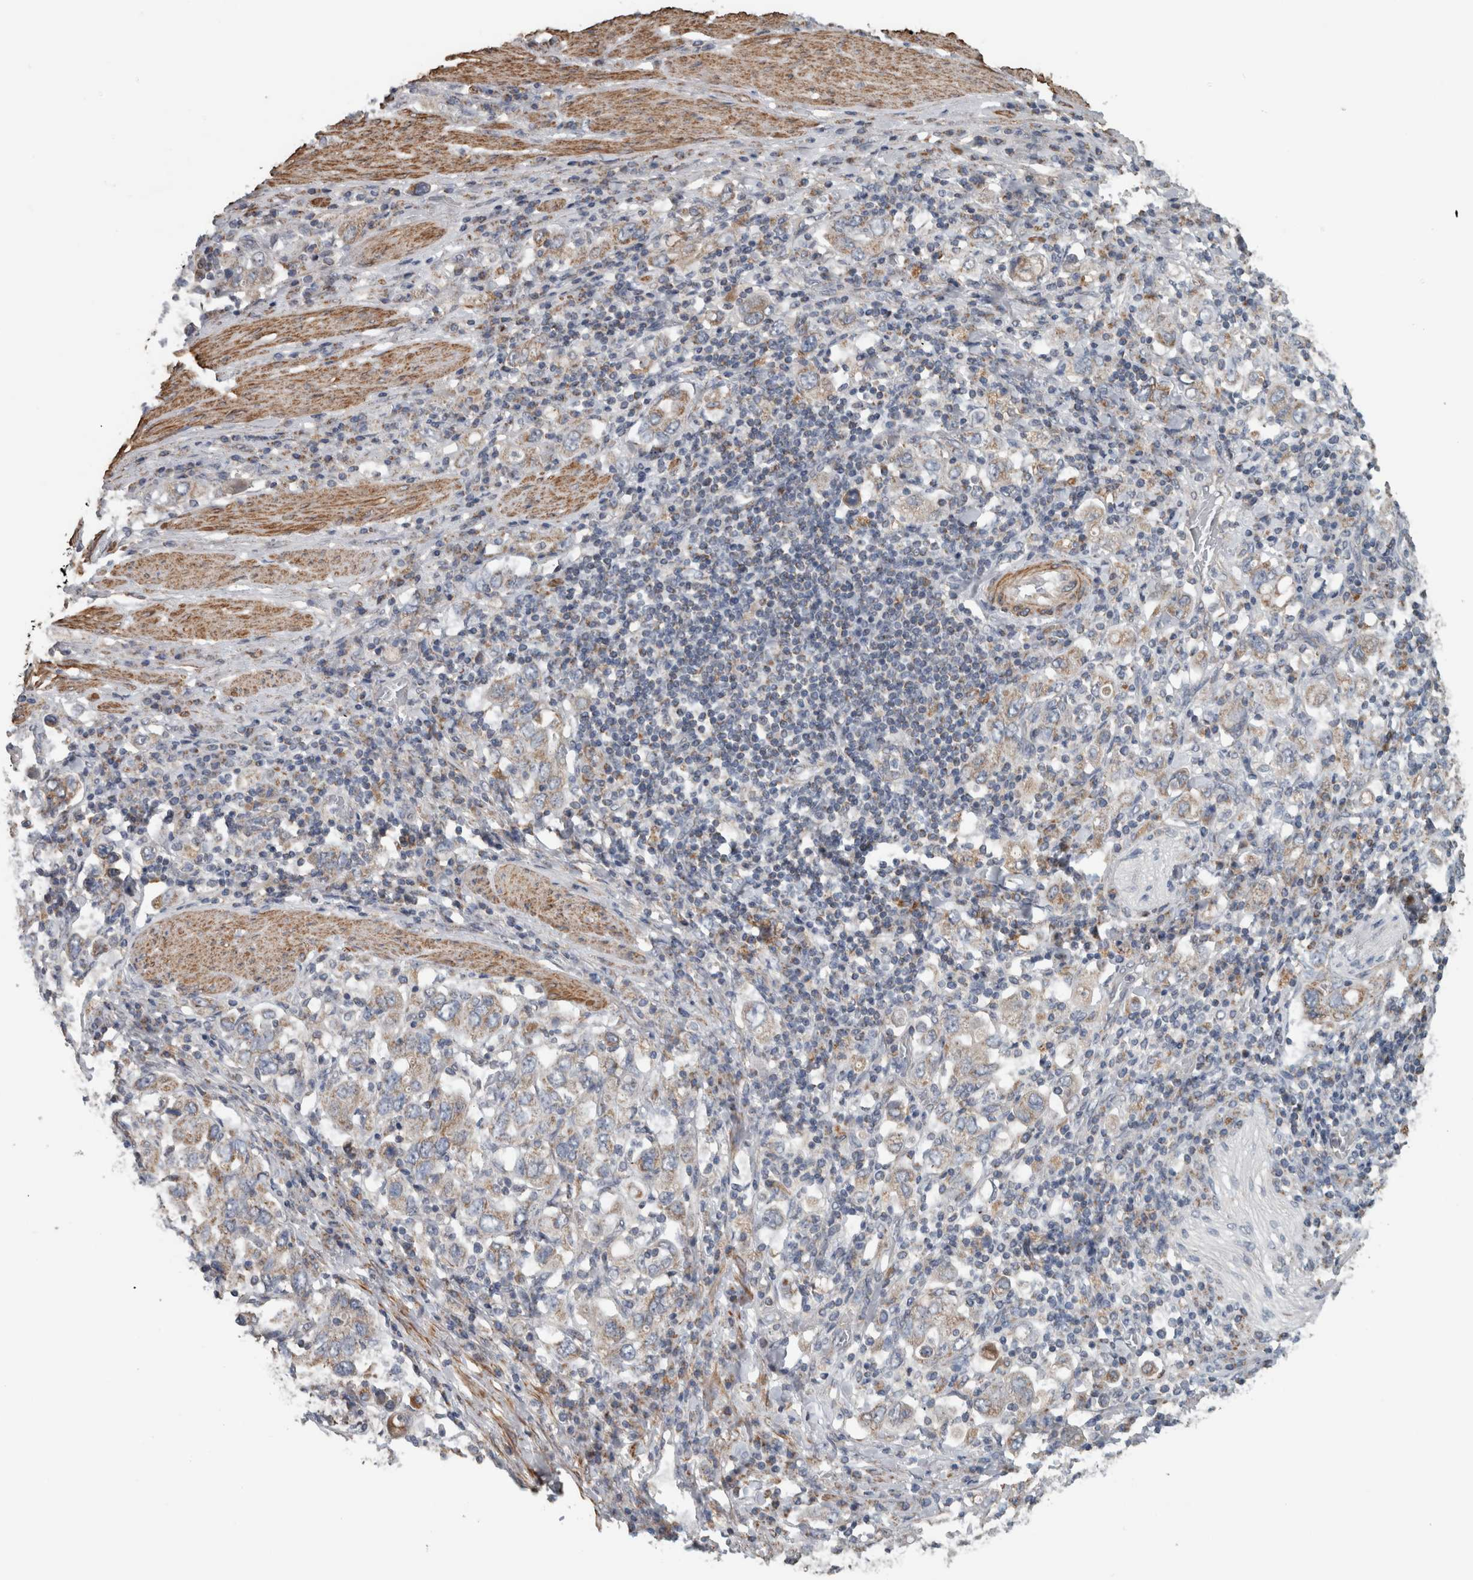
{"staining": {"intensity": "weak", "quantity": "25%-75%", "location": "cytoplasmic/membranous"}, "tissue": "stomach cancer", "cell_type": "Tumor cells", "image_type": "cancer", "snomed": [{"axis": "morphology", "description": "Adenocarcinoma, NOS"}, {"axis": "topography", "description": "Stomach, upper"}], "caption": "Stomach adenocarcinoma stained with IHC exhibits weak cytoplasmic/membranous positivity in approximately 25%-75% of tumor cells.", "gene": "ARMC1", "patient": {"sex": "male", "age": 62}}